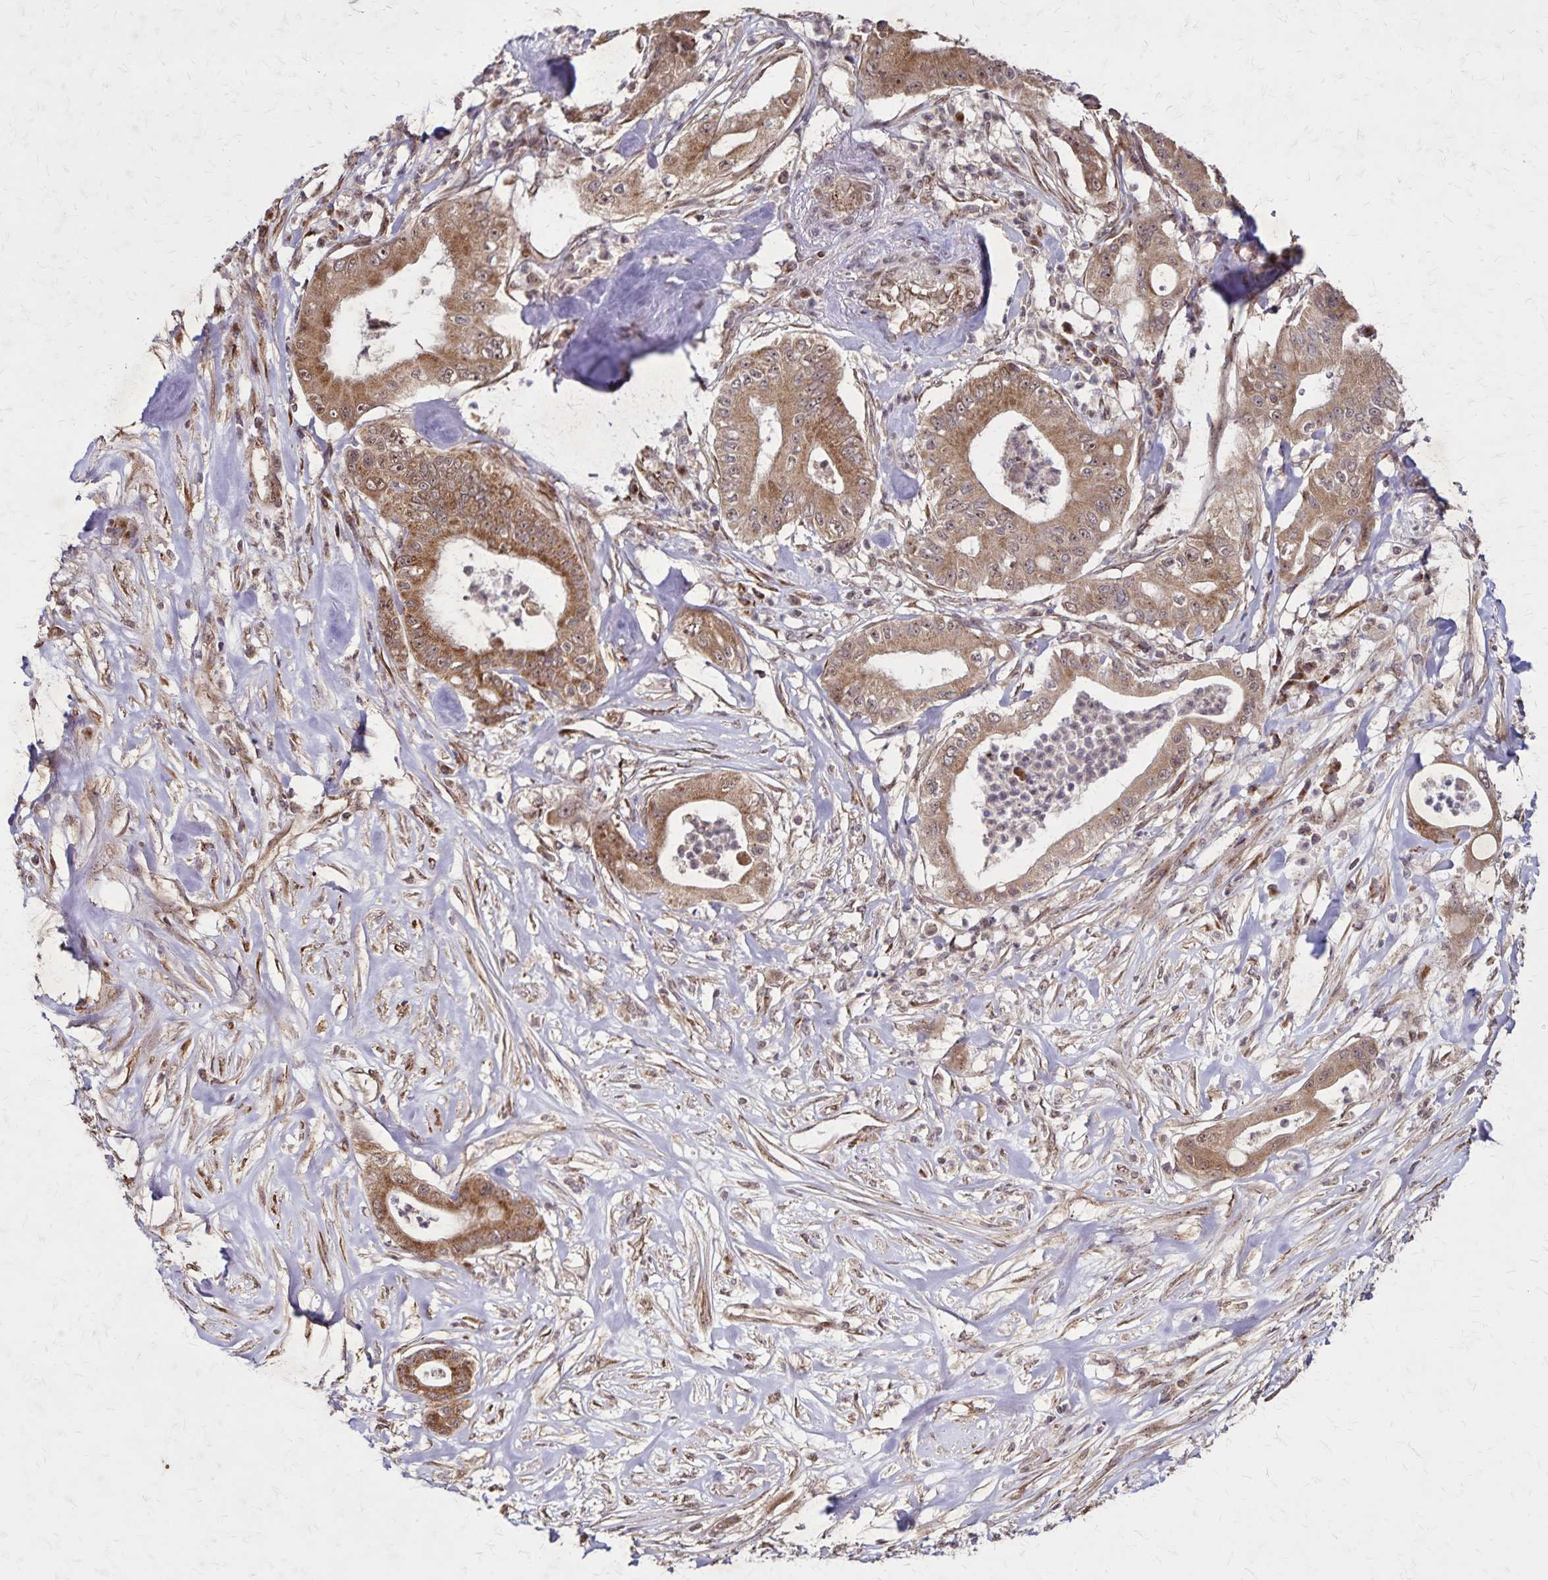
{"staining": {"intensity": "moderate", "quantity": ">75%", "location": "cytoplasmic/membranous,nuclear"}, "tissue": "pancreatic cancer", "cell_type": "Tumor cells", "image_type": "cancer", "snomed": [{"axis": "morphology", "description": "Adenocarcinoma, NOS"}, {"axis": "topography", "description": "Pancreas"}], "caption": "Human pancreatic cancer (adenocarcinoma) stained with a protein marker exhibits moderate staining in tumor cells.", "gene": "NFS1", "patient": {"sex": "male", "age": 71}}